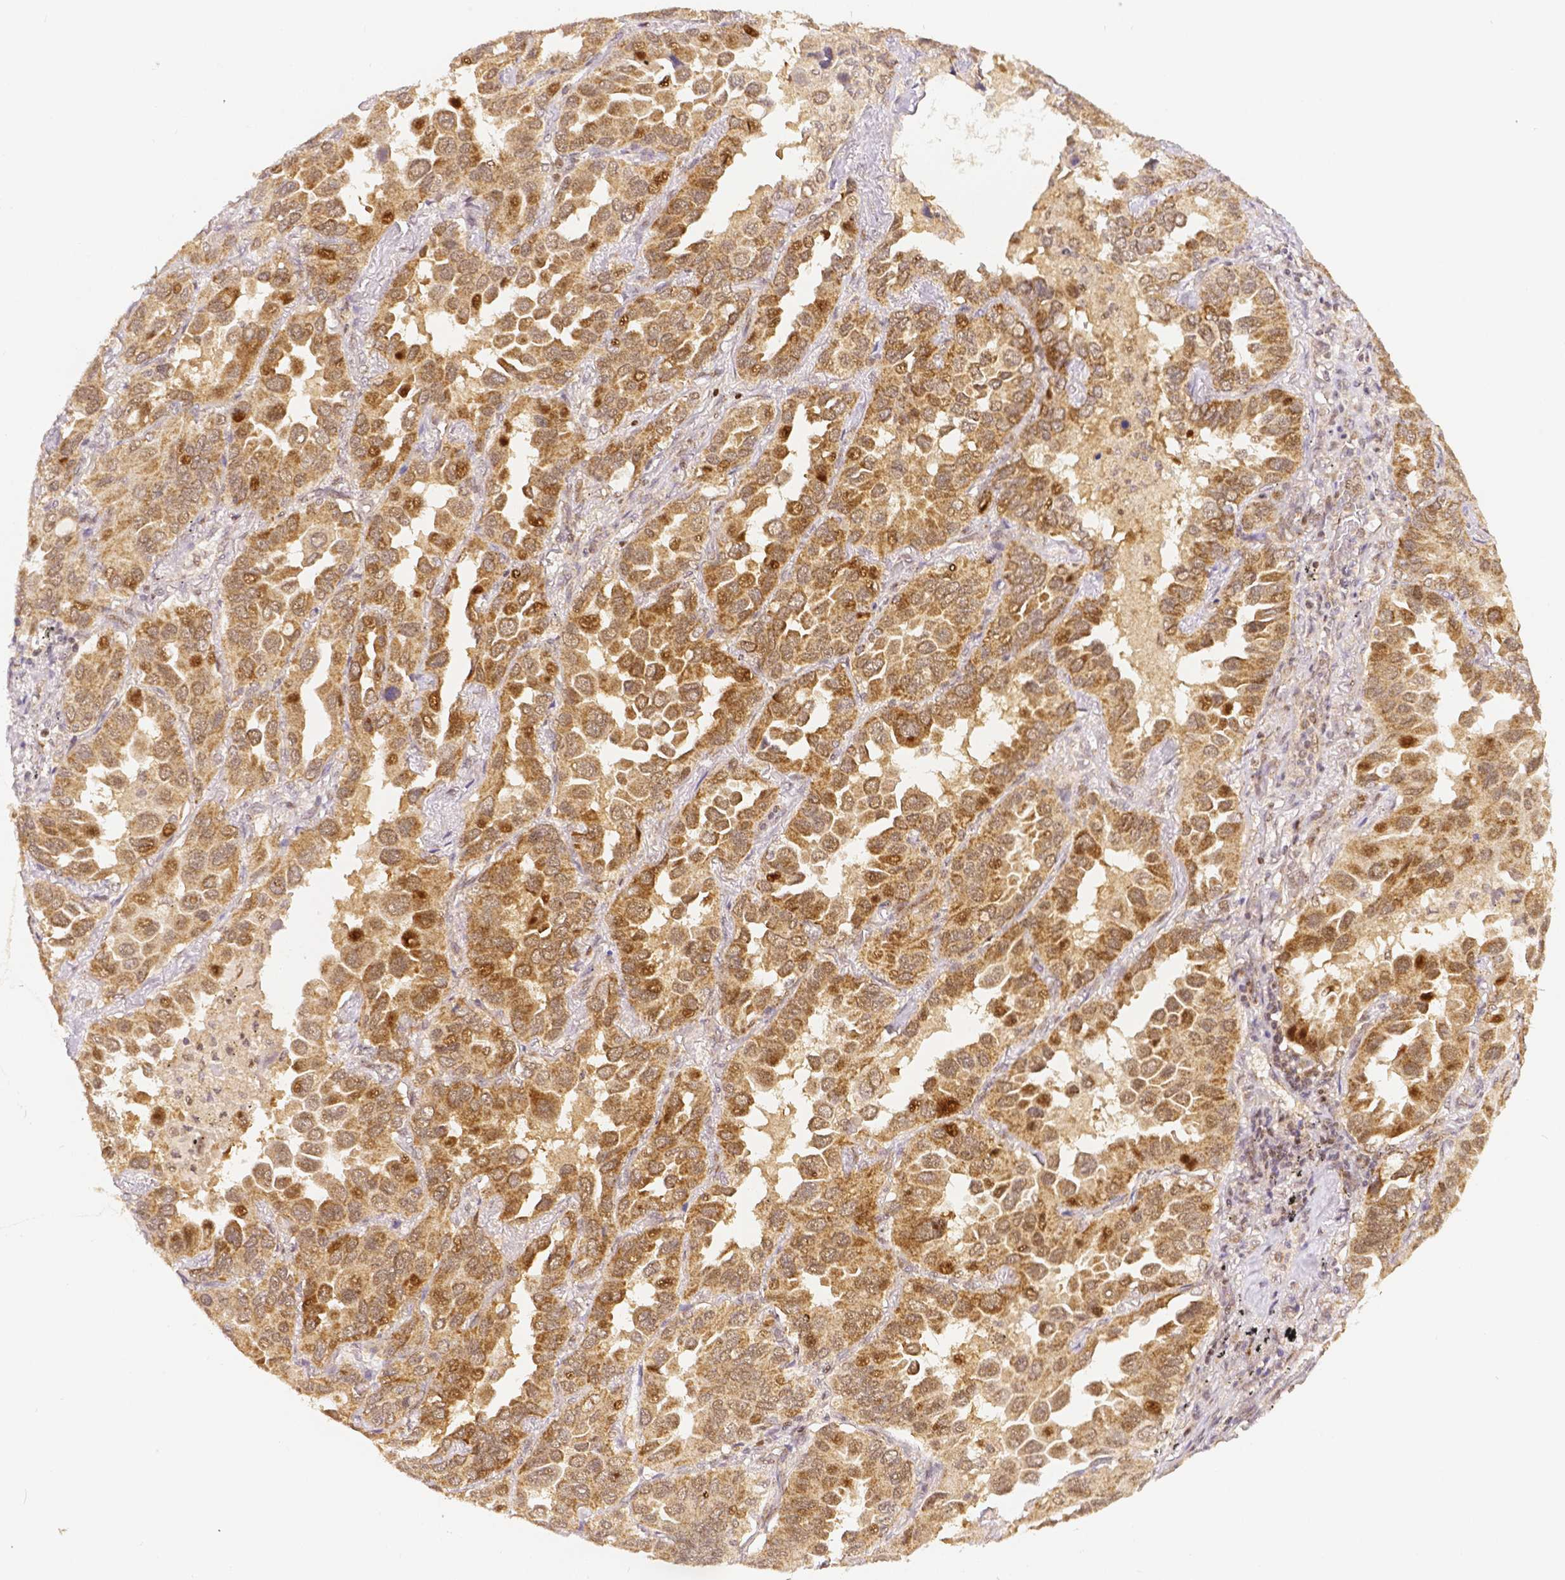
{"staining": {"intensity": "moderate", "quantity": ">75%", "location": "cytoplasmic/membranous,nuclear"}, "tissue": "lung cancer", "cell_type": "Tumor cells", "image_type": "cancer", "snomed": [{"axis": "morphology", "description": "Adenocarcinoma, NOS"}, {"axis": "topography", "description": "Lung"}], "caption": "A histopathology image showing moderate cytoplasmic/membranous and nuclear staining in about >75% of tumor cells in lung cancer, as visualized by brown immunohistochemical staining.", "gene": "RHOT1", "patient": {"sex": "male", "age": 64}}